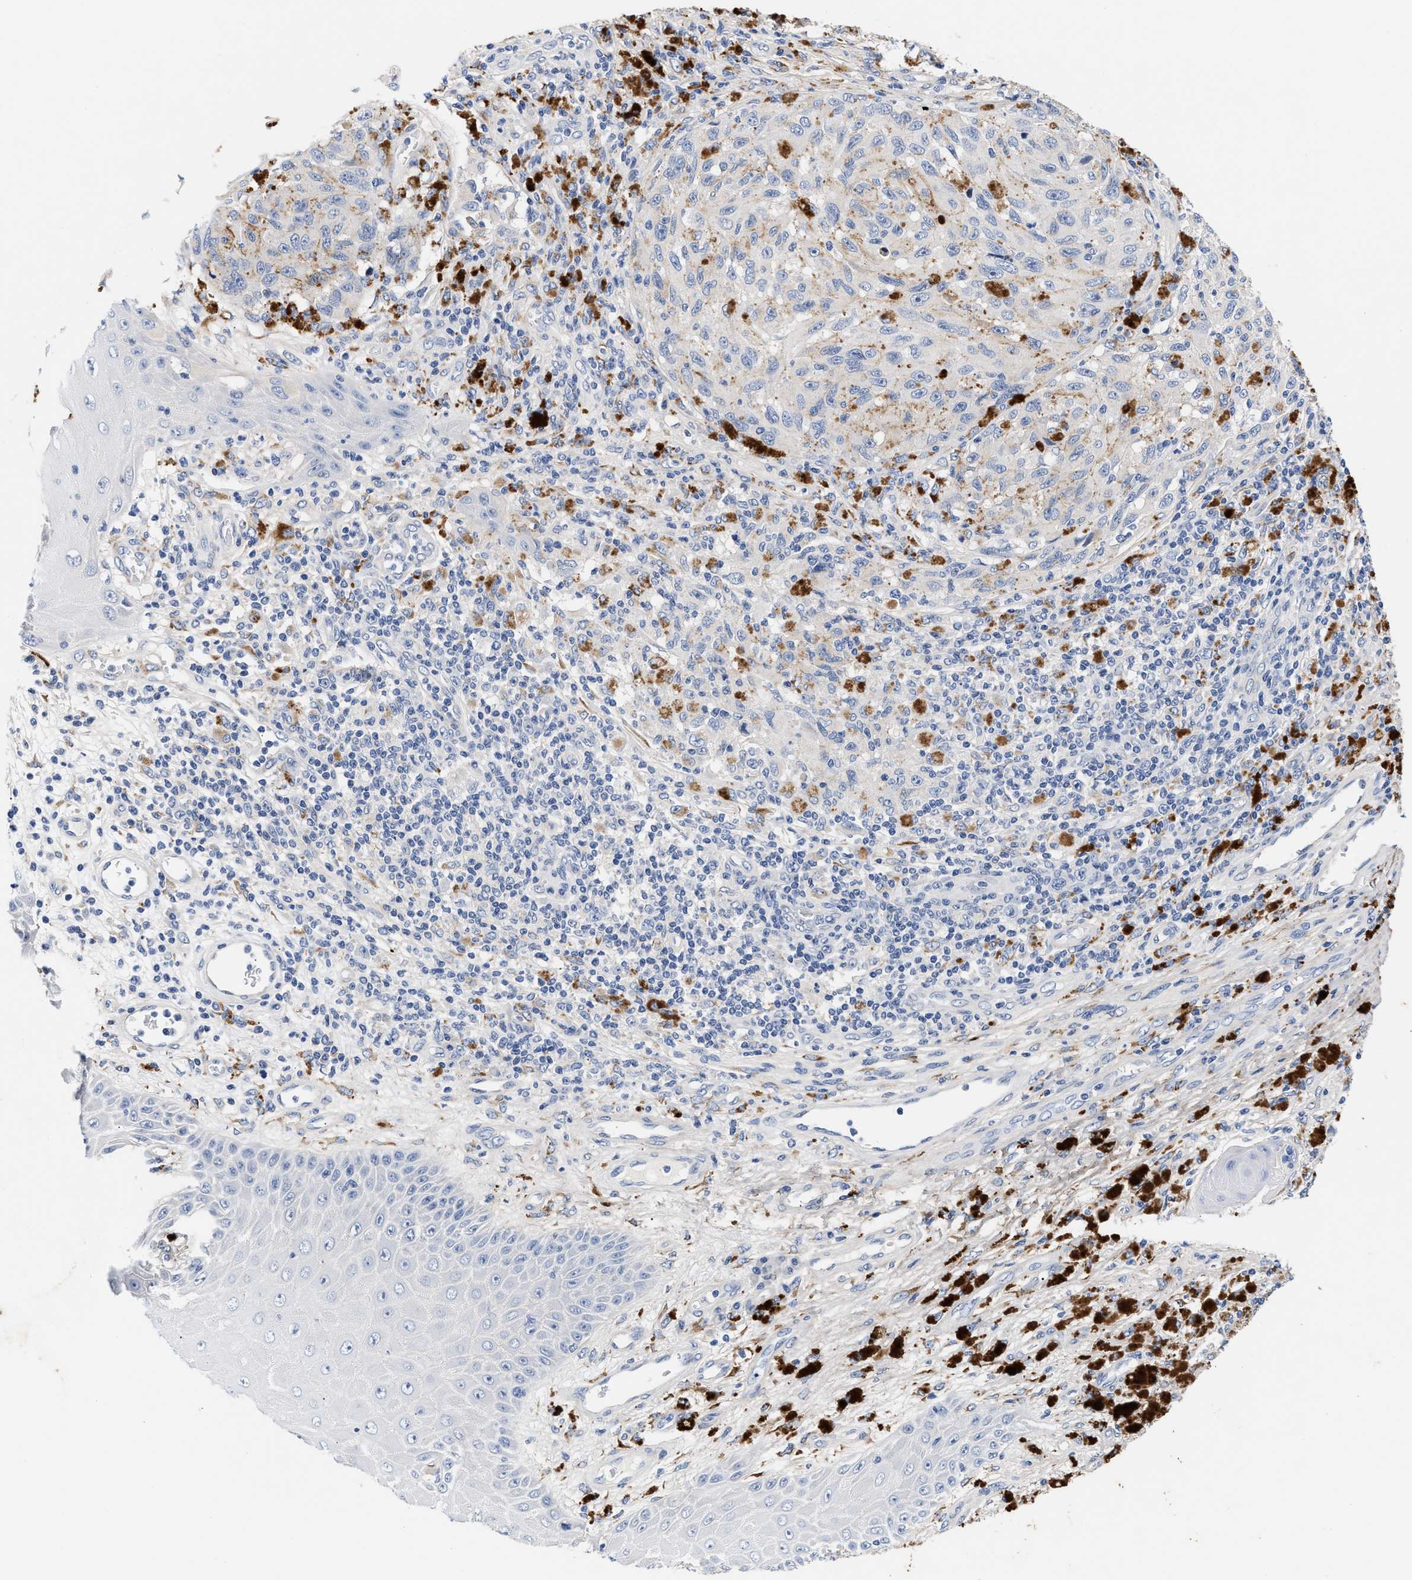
{"staining": {"intensity": "negative", "quantity": "none", "location": "none"}, "tissue": "melanoma", "cell_type": "Tumor cells", "image_type": "cancer", "snomed": [{"axis": "morphology", "description": "Malignant melanoma, NOS"}, {"axis": "topography", "description": "Skin"}], "caption": "Immunohistochemistry (IHC) of malignant melanoma exhibits no expression in tumor cells.", "gene": "ACTL7B", "patient": {"sex": "female", "age": 73}}